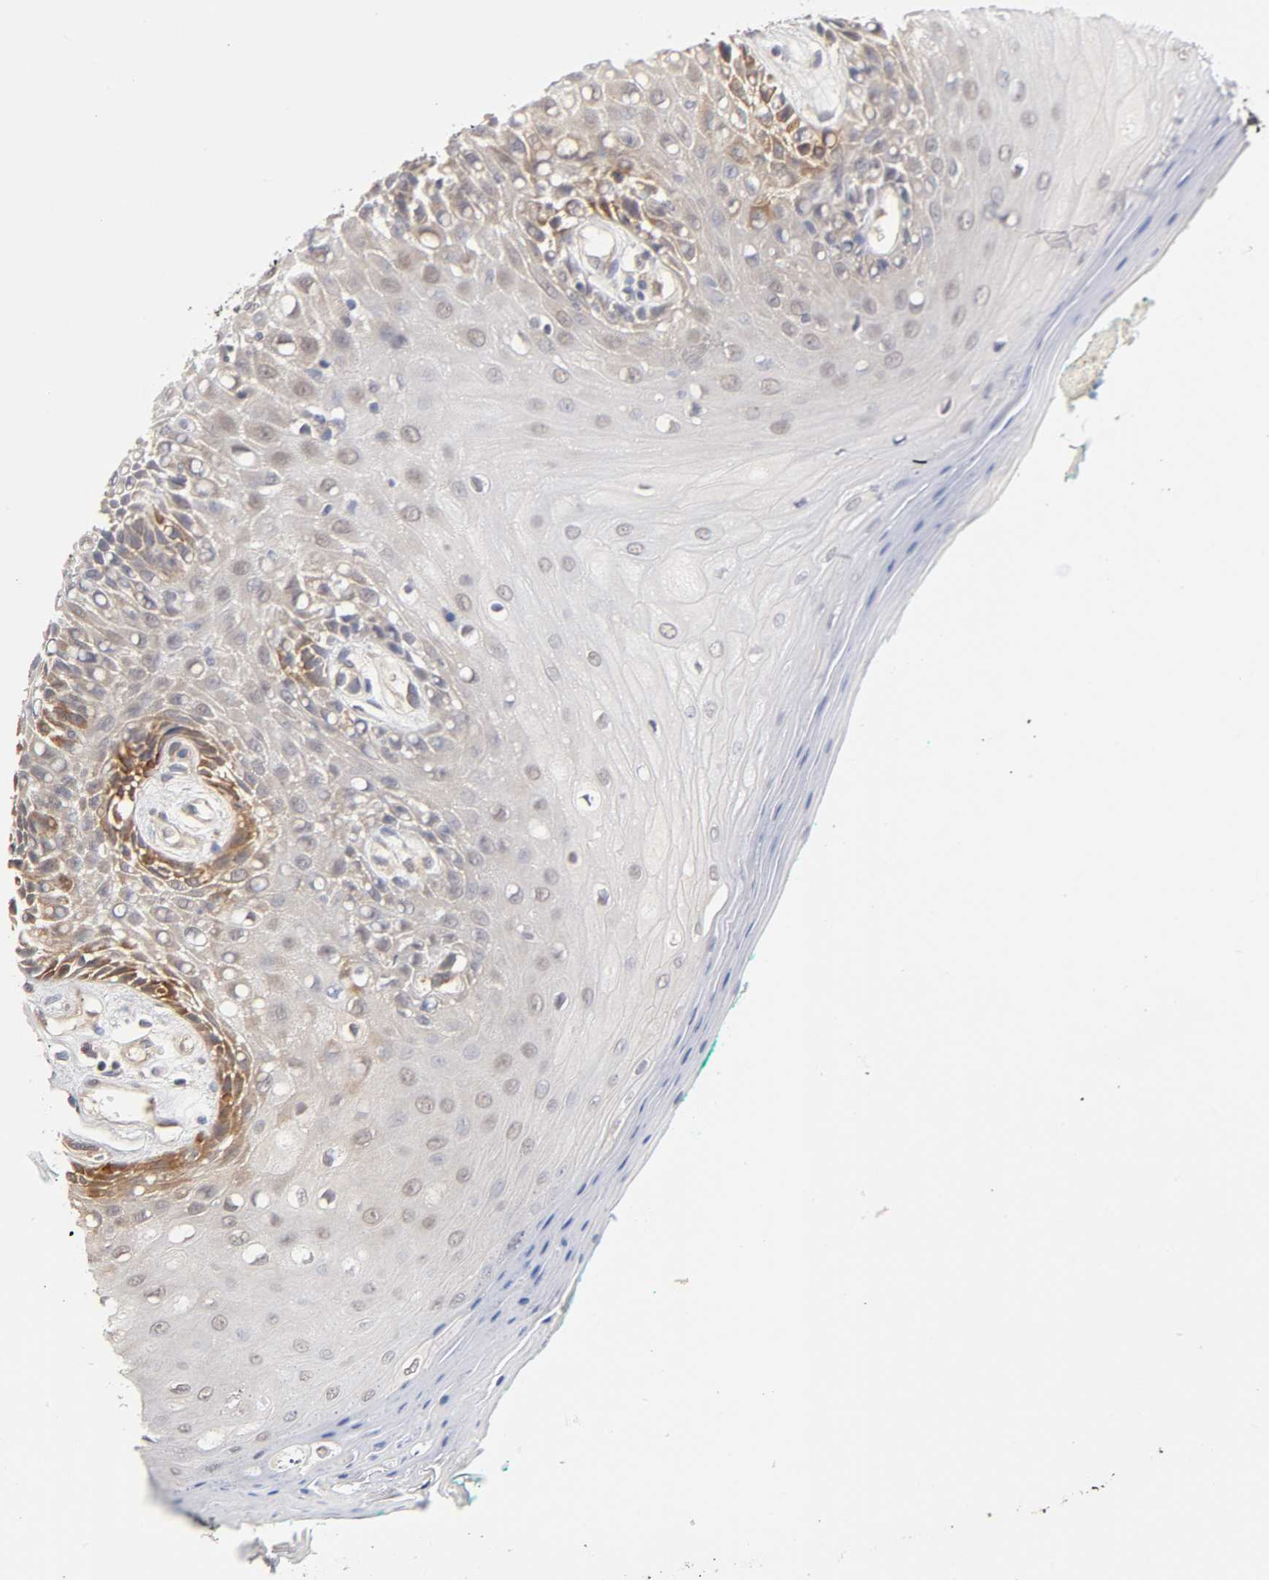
{"staining": {"intensity": "moderate", "quantity": "<25%", "location": "cytoplasmic/membranous"}, "tissue": "oral mucosa", "cell_type": "Squamous epithelial cells", "image_type": "normal", "snomed": [{"axis": "morphology", "description": "Normal tissue, NOS"}, {"axis": "morphology", "description": "Squamous cell carcinoma, NOS"}, {"axis": "topography", "description": "Skeletal muscle"}, {"axis": "topography", "description": "Oral tissue"}, {"axis": "topography", "description": "Head-Neck"}], "caption": "A histopathology image of human oral mucosa stained for a protein exhibits moderate cytoplasmic/membranous brown staining in squamous epithelial cells. (IHC, brightfield microscopy, high magnification).", "gene": "PDE5A", "patient": {"sex": "female", "age": 84}}